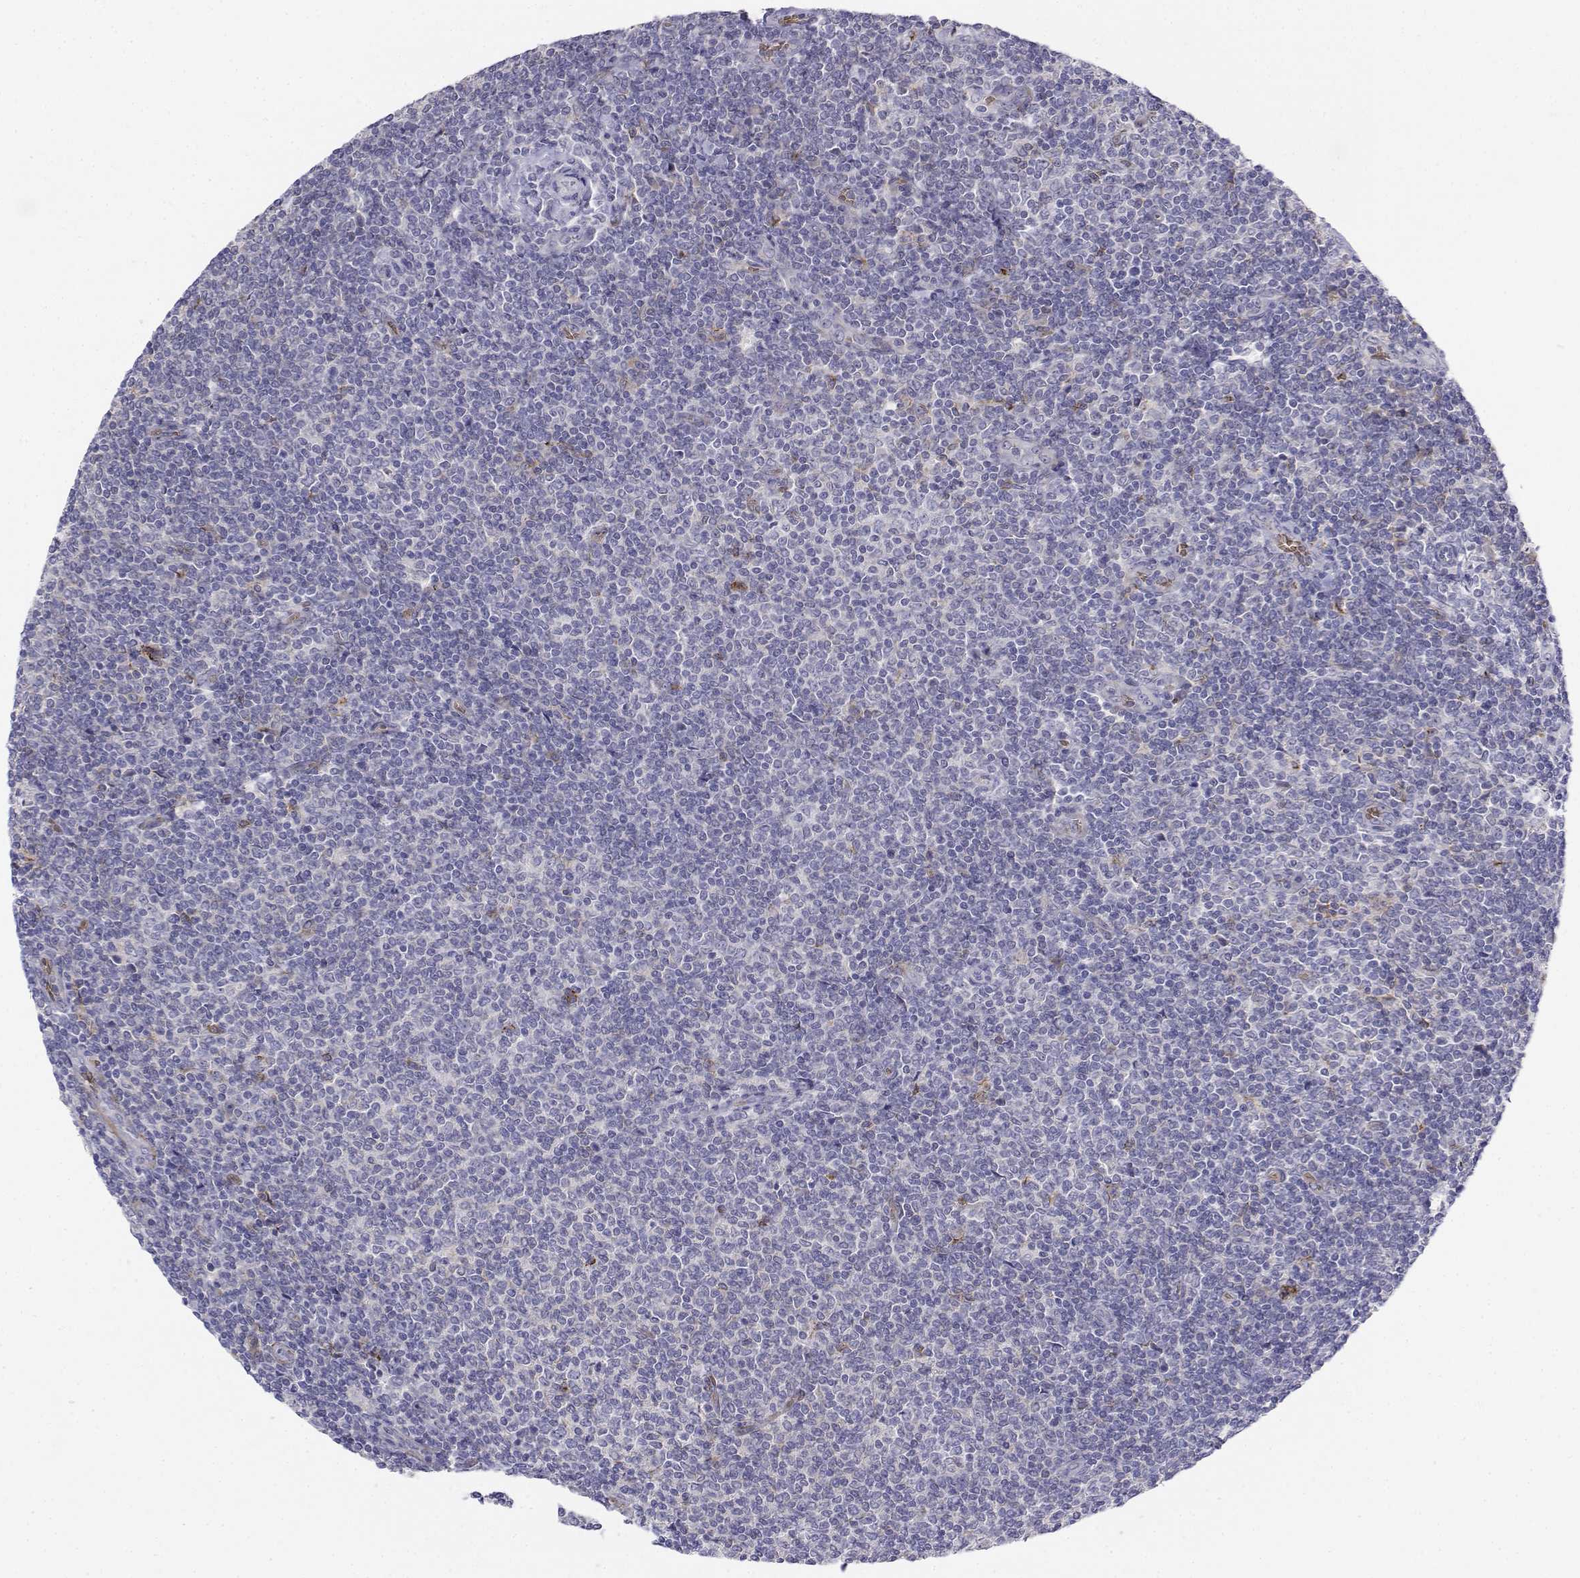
{"staining": {"intensity": "negative", "quantity": "none", "location": "none"}, "tissue": "lymphoma", "cell_type": "Tumor cells", "image_type": "cancer", "snomed": [{"axis": "morphology", "description": "Malignant lymphoma, non-Hodgkin's type, Low grade"}, {"axis": "topography", "description": "Lymph node"}], "caption": "Immunohistochemistry (IHC) image of neoplastic tissue: human lymphoma stained with DAB reveals no significant protein positivity in tumor cells.", "gene": "CADM1", "patient": {"sex": "male", "age": 52}}